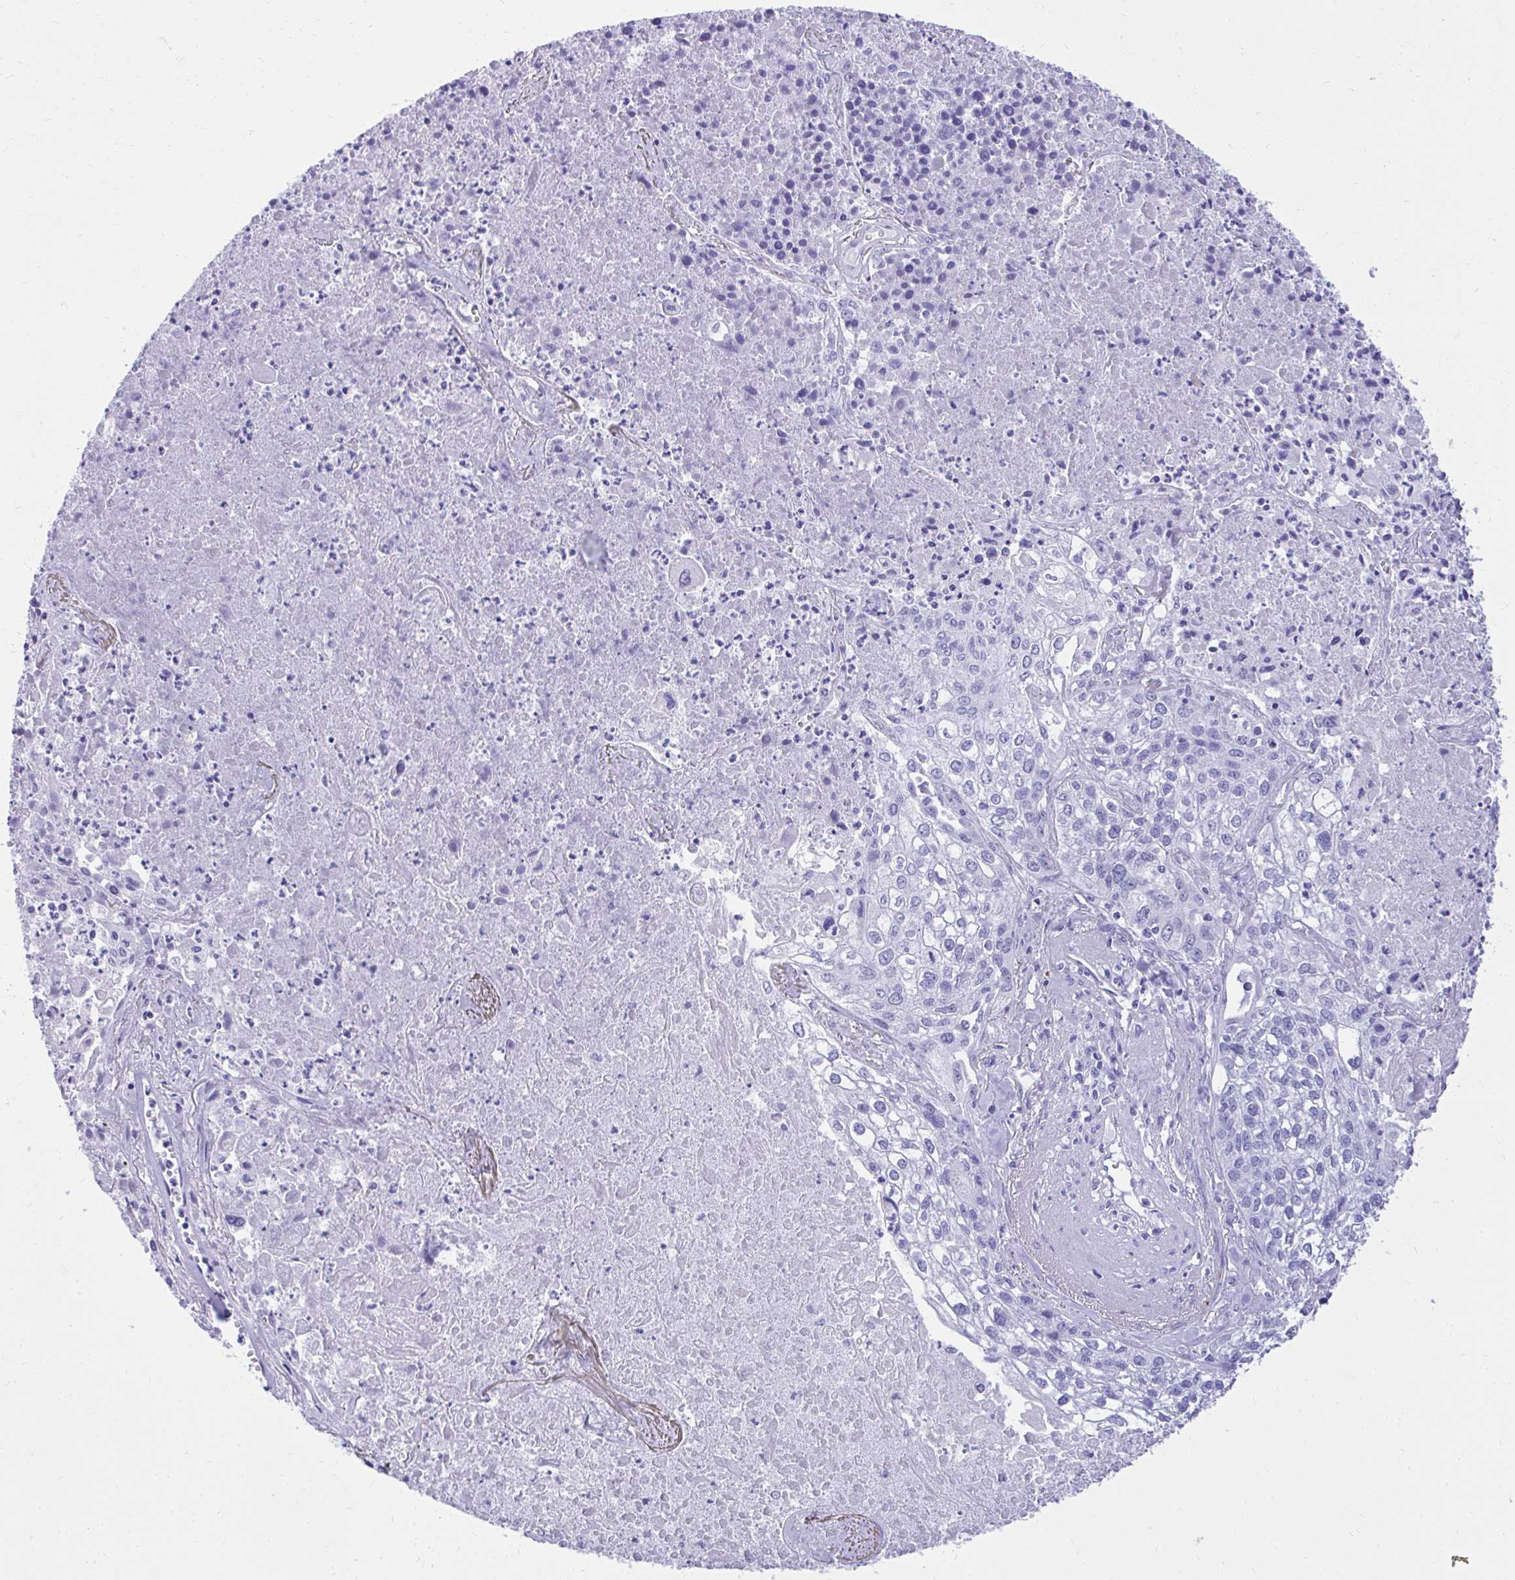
{"staining": {"intensity": "negative", "quantity": "none", "location": "none"}, "tissue": "lung cancer", "cell_type": "Tumor cells", "image_type": "cancer", "snomed": [{"axis": "morphology", "description": "Squamous cell carcinoma, NOS"}, {"axis": "topography", "description": "Lung"}], "caption": "Tumor cells show no significant positivity in squamous cell carcinoma (lung).", "gene": "KCNN4", "patient": {"sex": "male", "age": 74}}